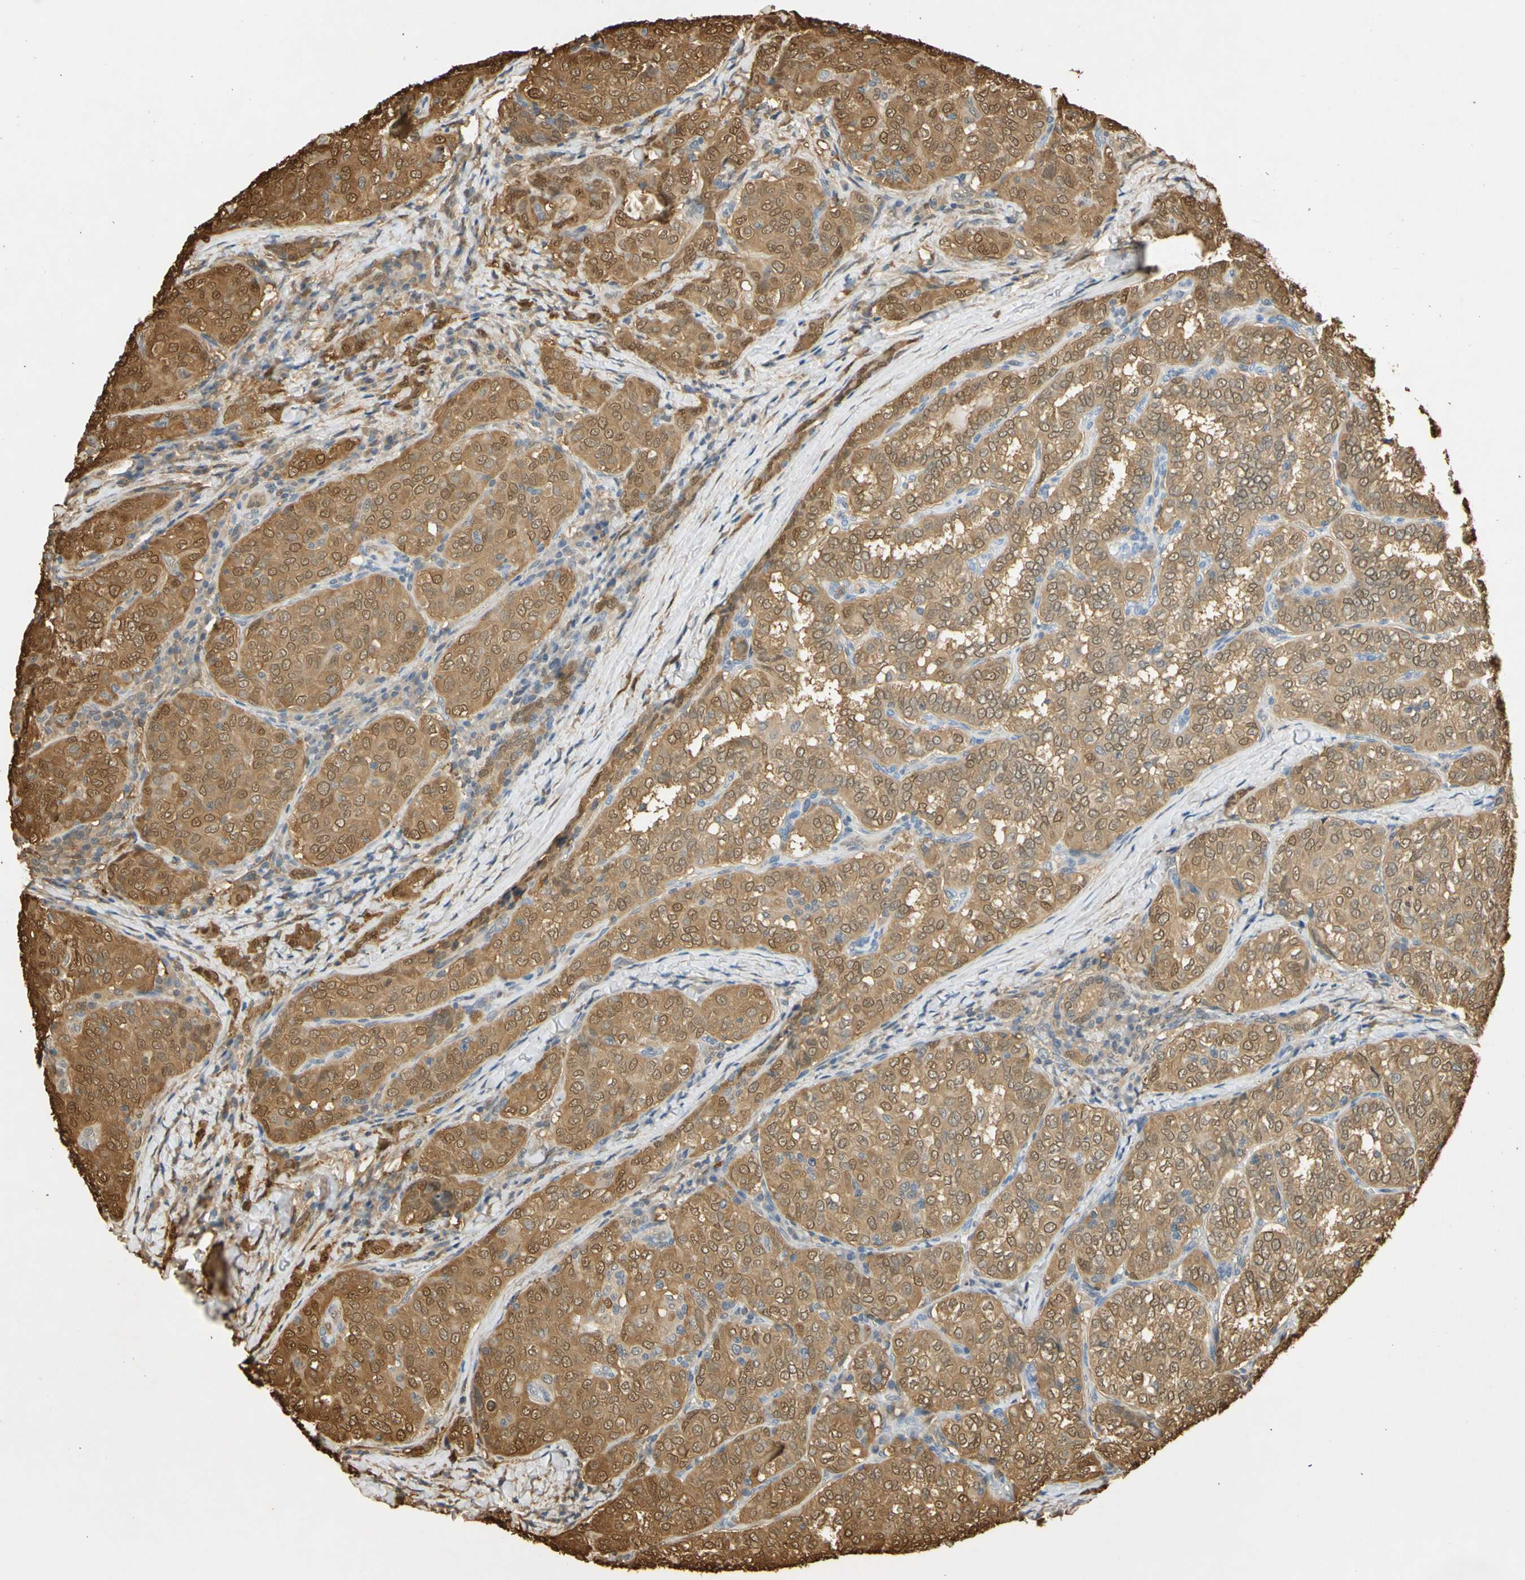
{"staining": {"intensity": "moderate", "quantity": ">75%", "location": "cytoplasmic/membranous,nuclear"}, "tissue": "thyroid cancer", "cell_type": "Tumor cells", "image_type": "cancer", "snomed": [{"axis": "morphology", "description": "Normal tissue, NOS"}, {"axis": "morphology", "description": "Papillary adenocarcinoma, NOS"}, {"axis": "topography", "description": "Thyroid gland"}], "caption": "Thyroid cancer stained with DAB immunohistochemistry shows medium levels of moderate cytoplasmic/membranous and nuclear expression in about >75% of tumor cells. (IHC, brightfield microscopy, high magnification).", "gene": "S100A6", "patient": {"sex": "female", "age": 30}}